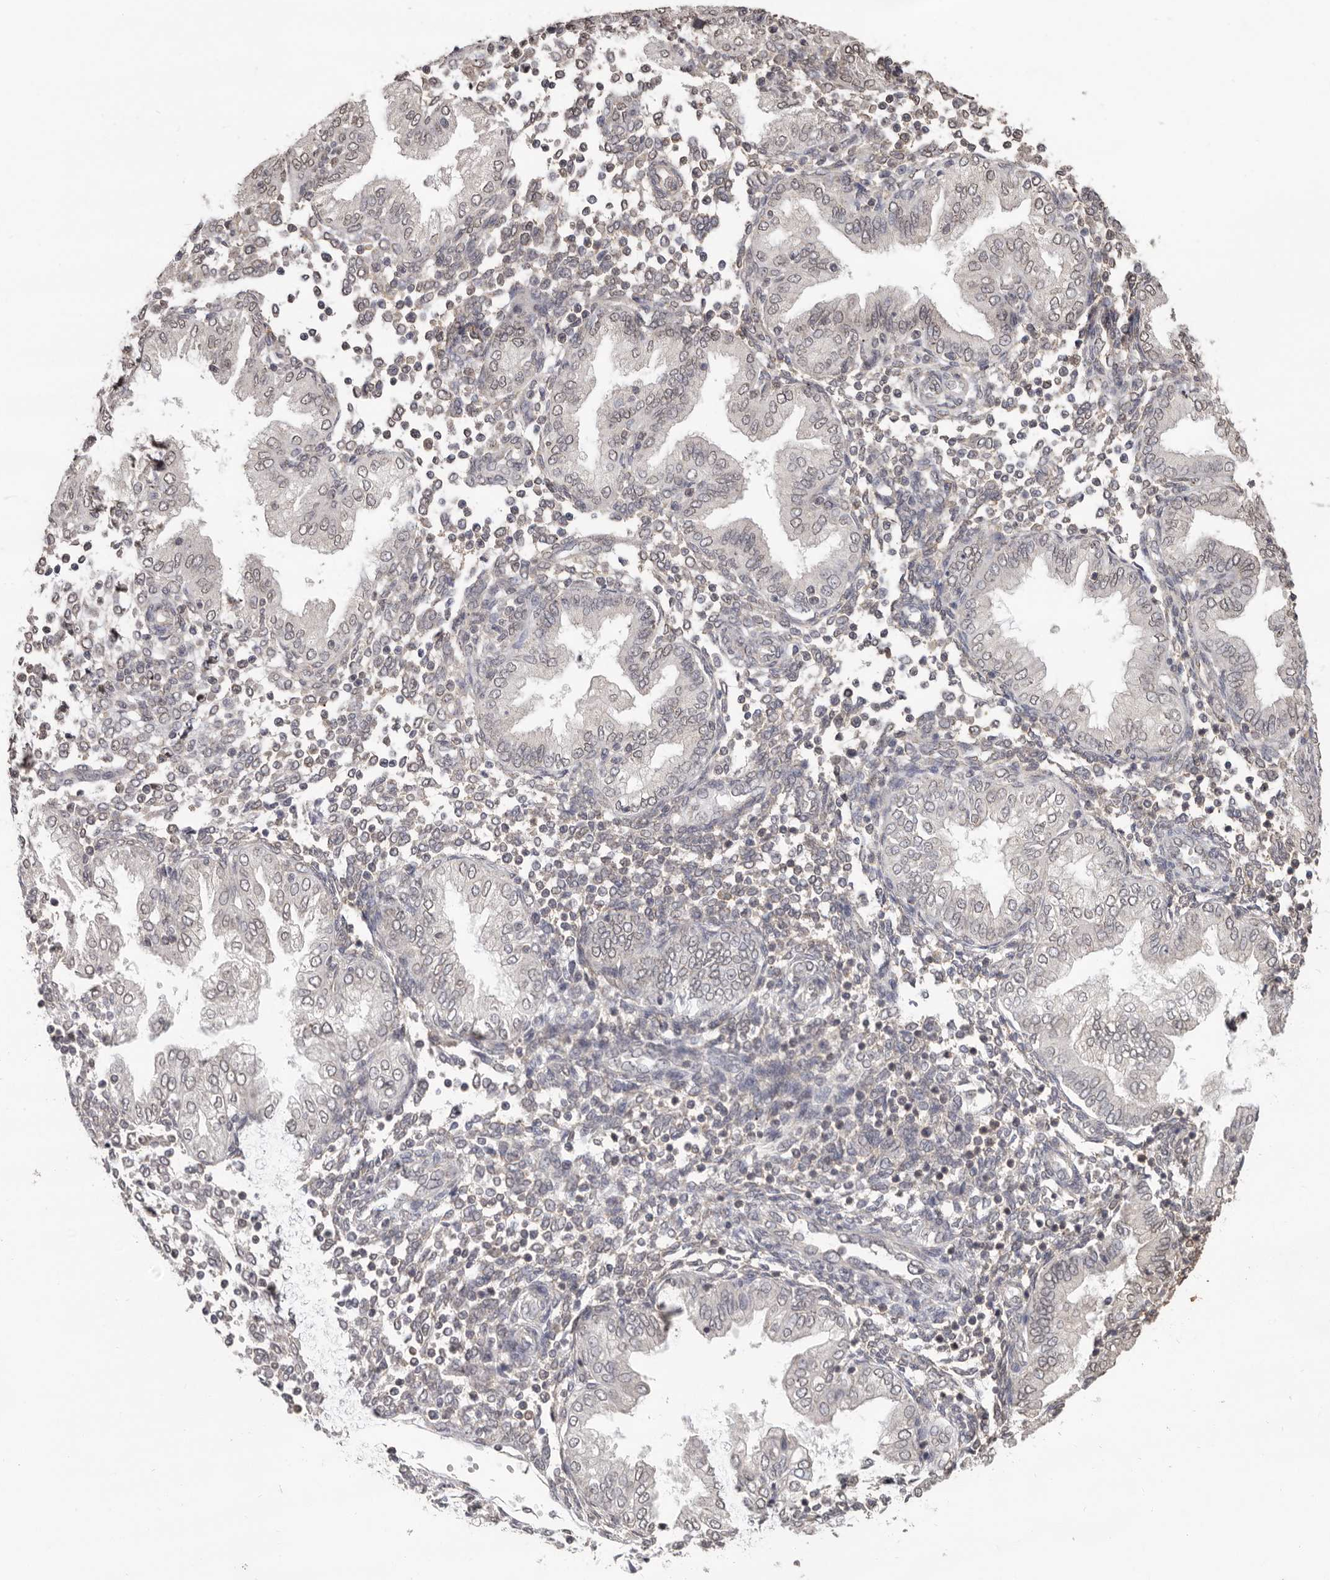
{"staining": {"intensity": "weak", "quantity": "25%-75%", "location": "nuclear"}, "tissue": "endometrium", "cell_type": "Cells in endometrial stroma", "image_type": "normal", "snomed": [{"axis": "morphology", "description": "Normal tissue, NOS"}, {"axis": "topography", "description": "Endometrium"}], "caption": "A high-resolution photomicrograph shows IHC staining of benign endometrium, which displays weak nuclear positivity in about 25%-75% of cells in endometrial stroma. Nuclei are stained in blue.", "gene": "LINGO2", "patient": {"sex": "female", "age": 53}}